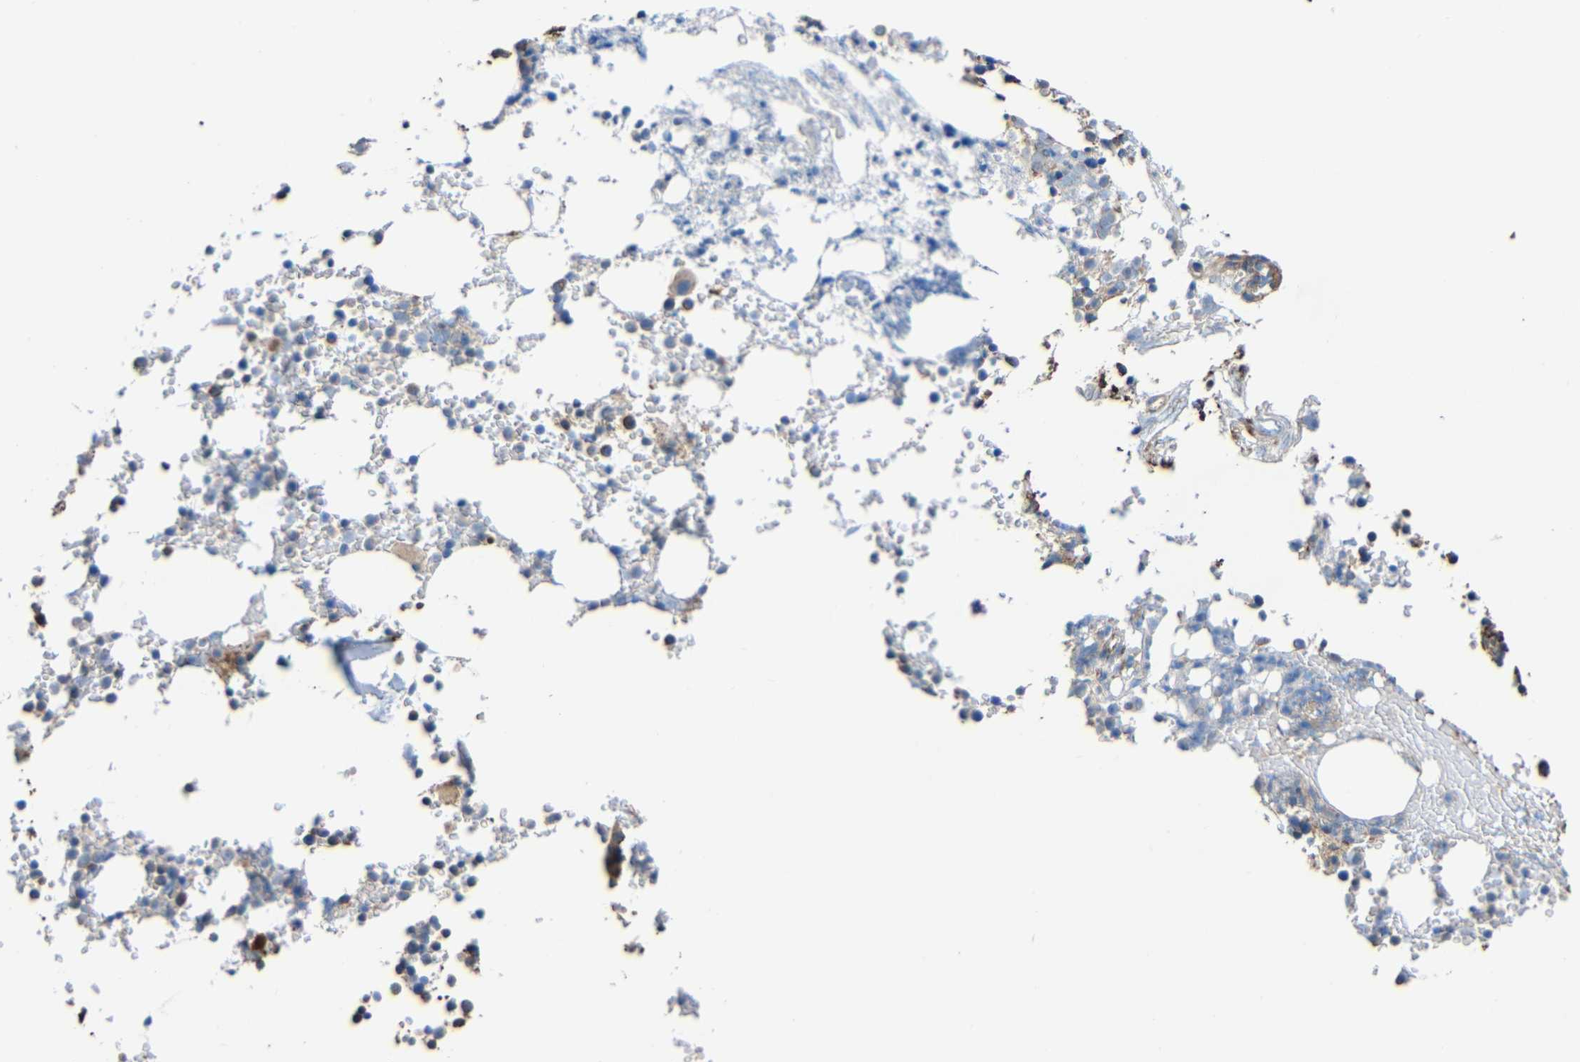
{"staining": {"intensity": "weak", "quantity": "<25%", "location": "cytoplasmic/membranous"}, "tissue": "bone marrow", "cell_type": "Hematopoietic cells", "image_type": "normal", "snomed": [{"axis": "morphology", "description": "Normal tissue, NOS"}, {"axis": "topography", "description": "Bone marrow"}], "caption": "This is a photomicrograph of immunohistochemistry (IHC) staining of normal bone marrow, which shows no positivity in hematopoietic cells.", "gene": "RHOT2", "patient": {"sex": "female", "age": 66}}